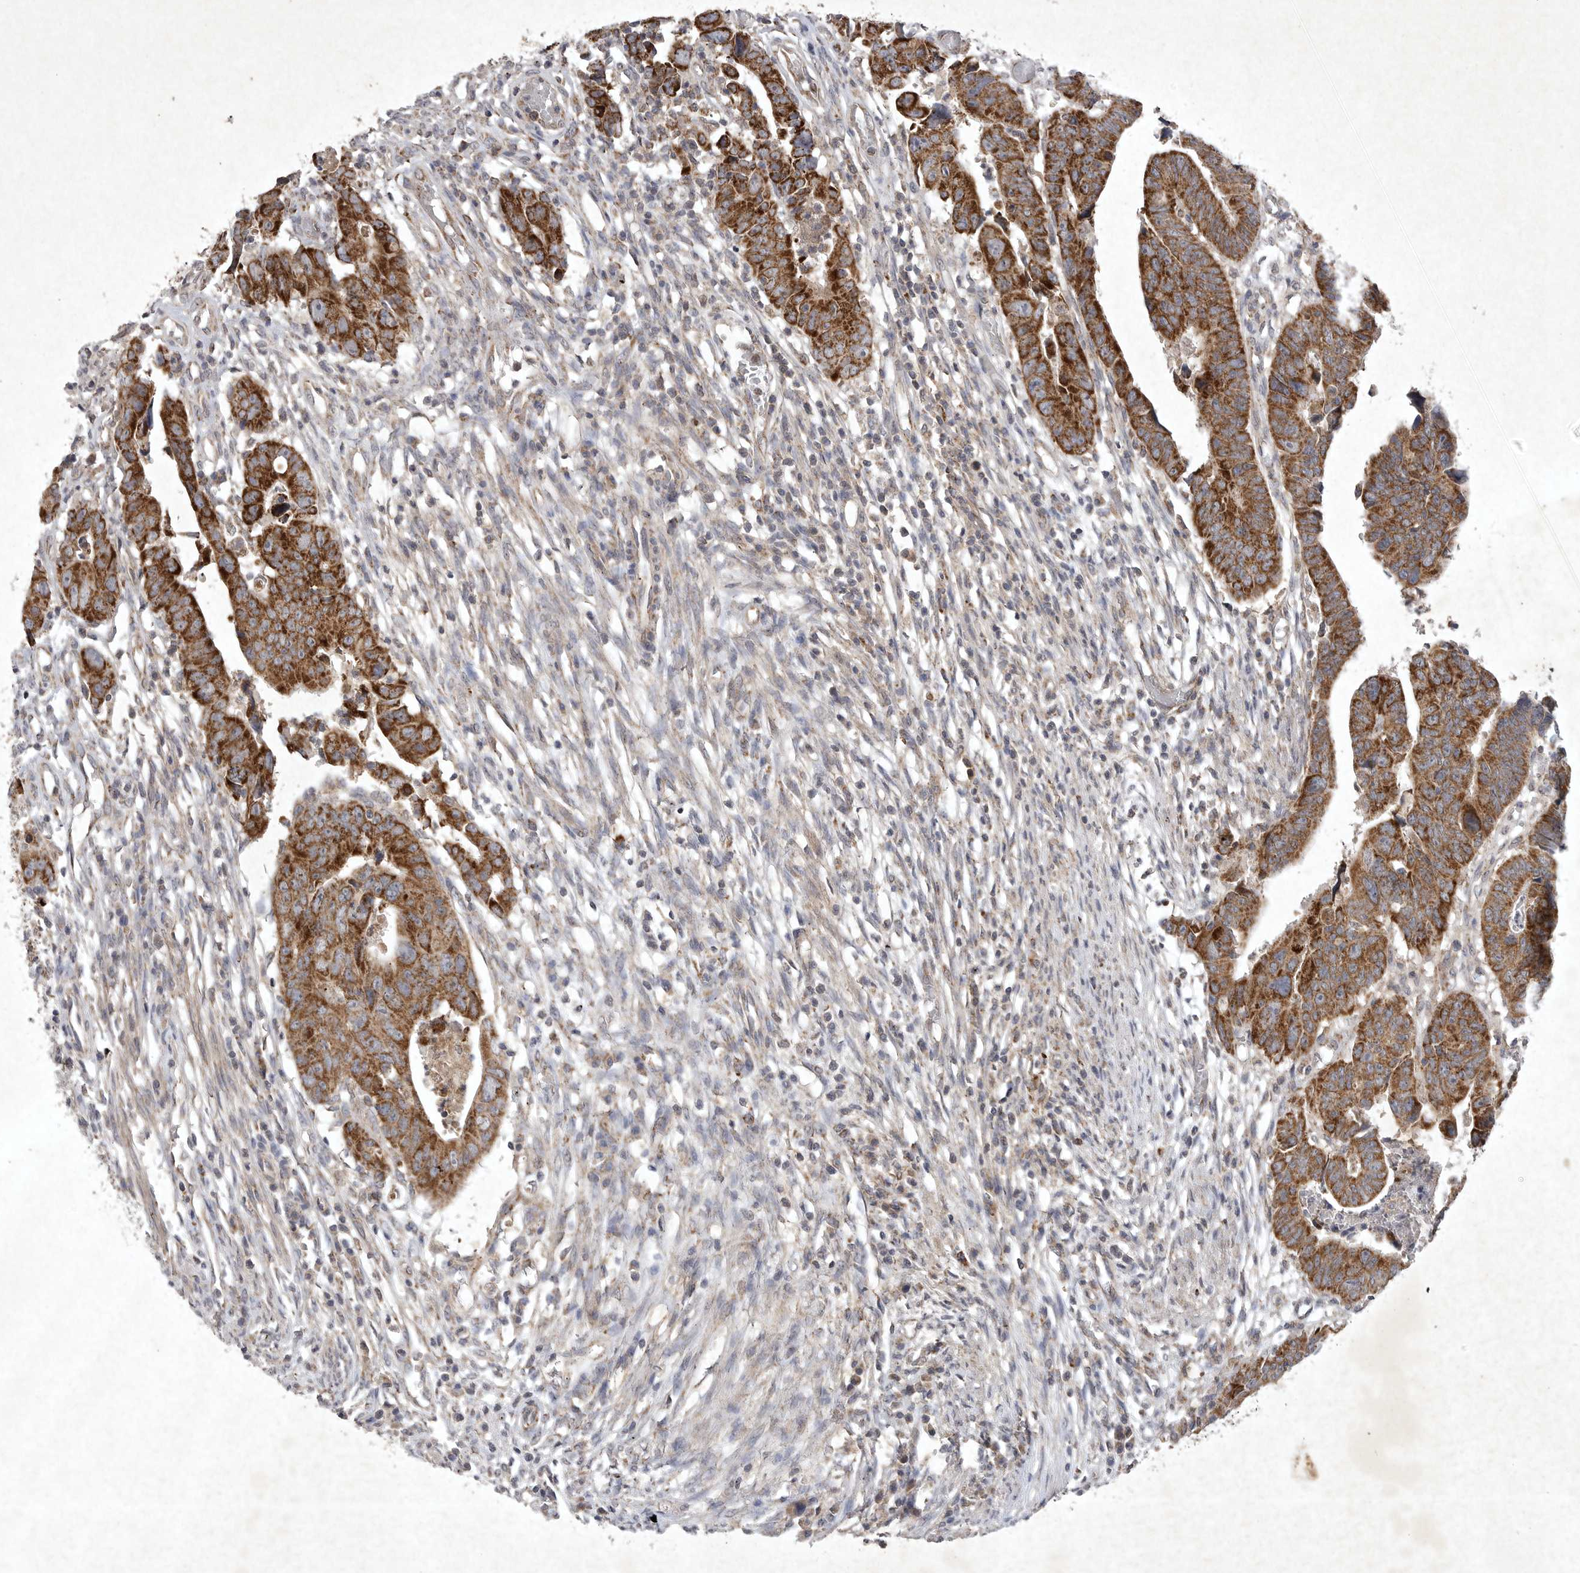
{"staining": {"intensity": "strong", "quantity": ">75%", "location": "cytoplasmic/membranous"}, "tissue": "colorectal cancer", "cell_type": "Tumor cells", "image_type": "cancer", "snomed": [{"axis": "morphology", "description": "Adenocarcinoma, NOS"}, {"axis": "topography", "description": "Rectum"}], "caption": "Immunohistochemistry histopathology image of neoplastic tissue: human colorectal cancer stained using IHC exhibits high levels of strong protein expression localized specifically in the cytoplasmic/membranous of tumor cells, appearing as a cytoplasmic/membranous brown color.", "gene": "DDR1", "patient": {"sex": "female", "age": 65}}